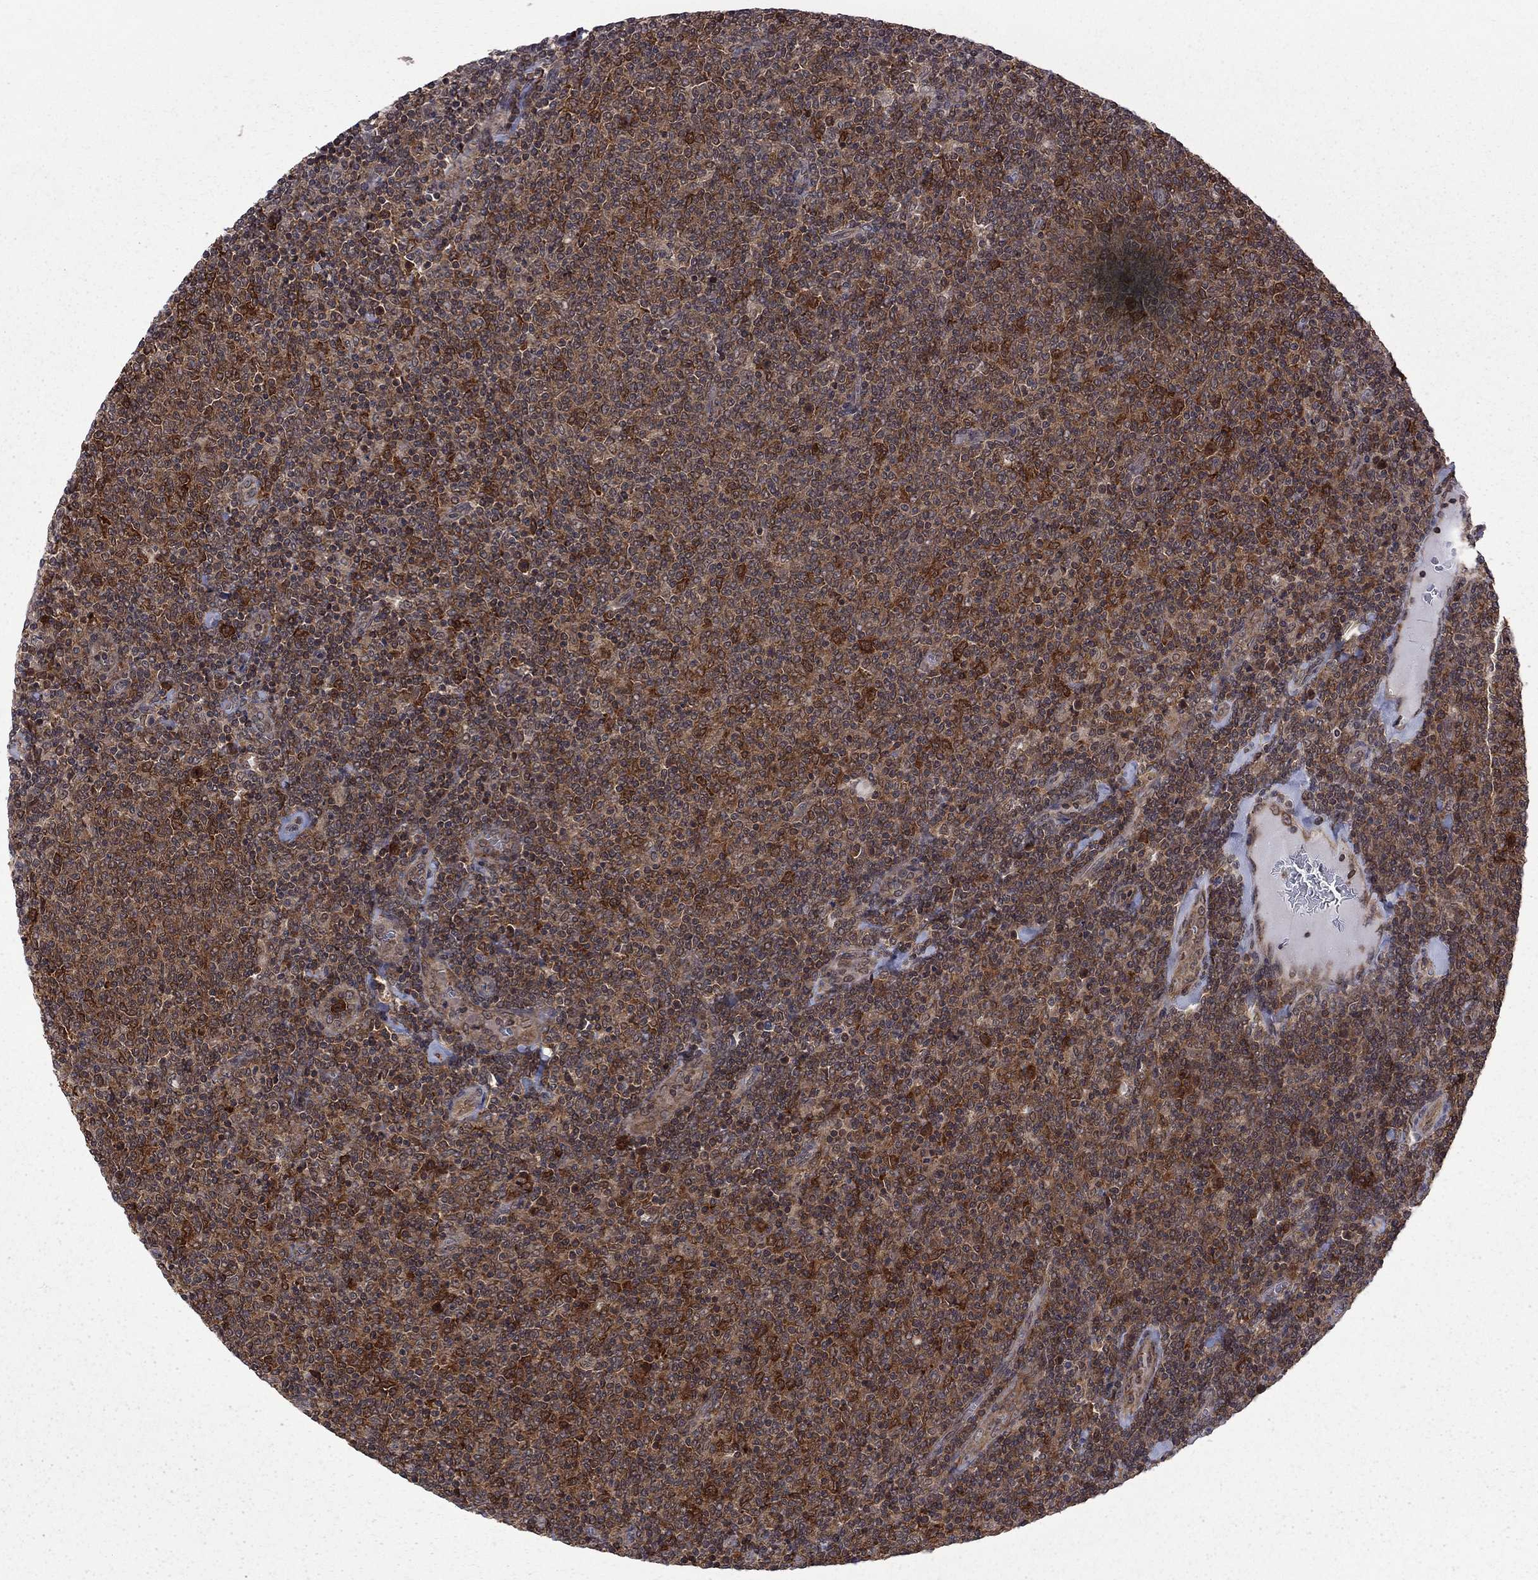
{"staining": {"intensity": "strong", "quantity": "25%-75%", "location": "cytoplasmic/membranous"}, "tissue": "lymphoma", "cell_type": "Tumor cells", "image_type": "cancer", "snomed": [{"axis": "morphology", "description": "Malignant lymphoma, non-Hodgkin's type, Low grade"}, {"axis": "topography", "description": "Lymph node"}], "caption": "IHC of lymphoma demonstrates high levels of strong cytoplasmic/membranous expression in about 25%-75% of tumor cells.", "gene": "NAA50", "patient": {"sex": "male", "age": 52}}